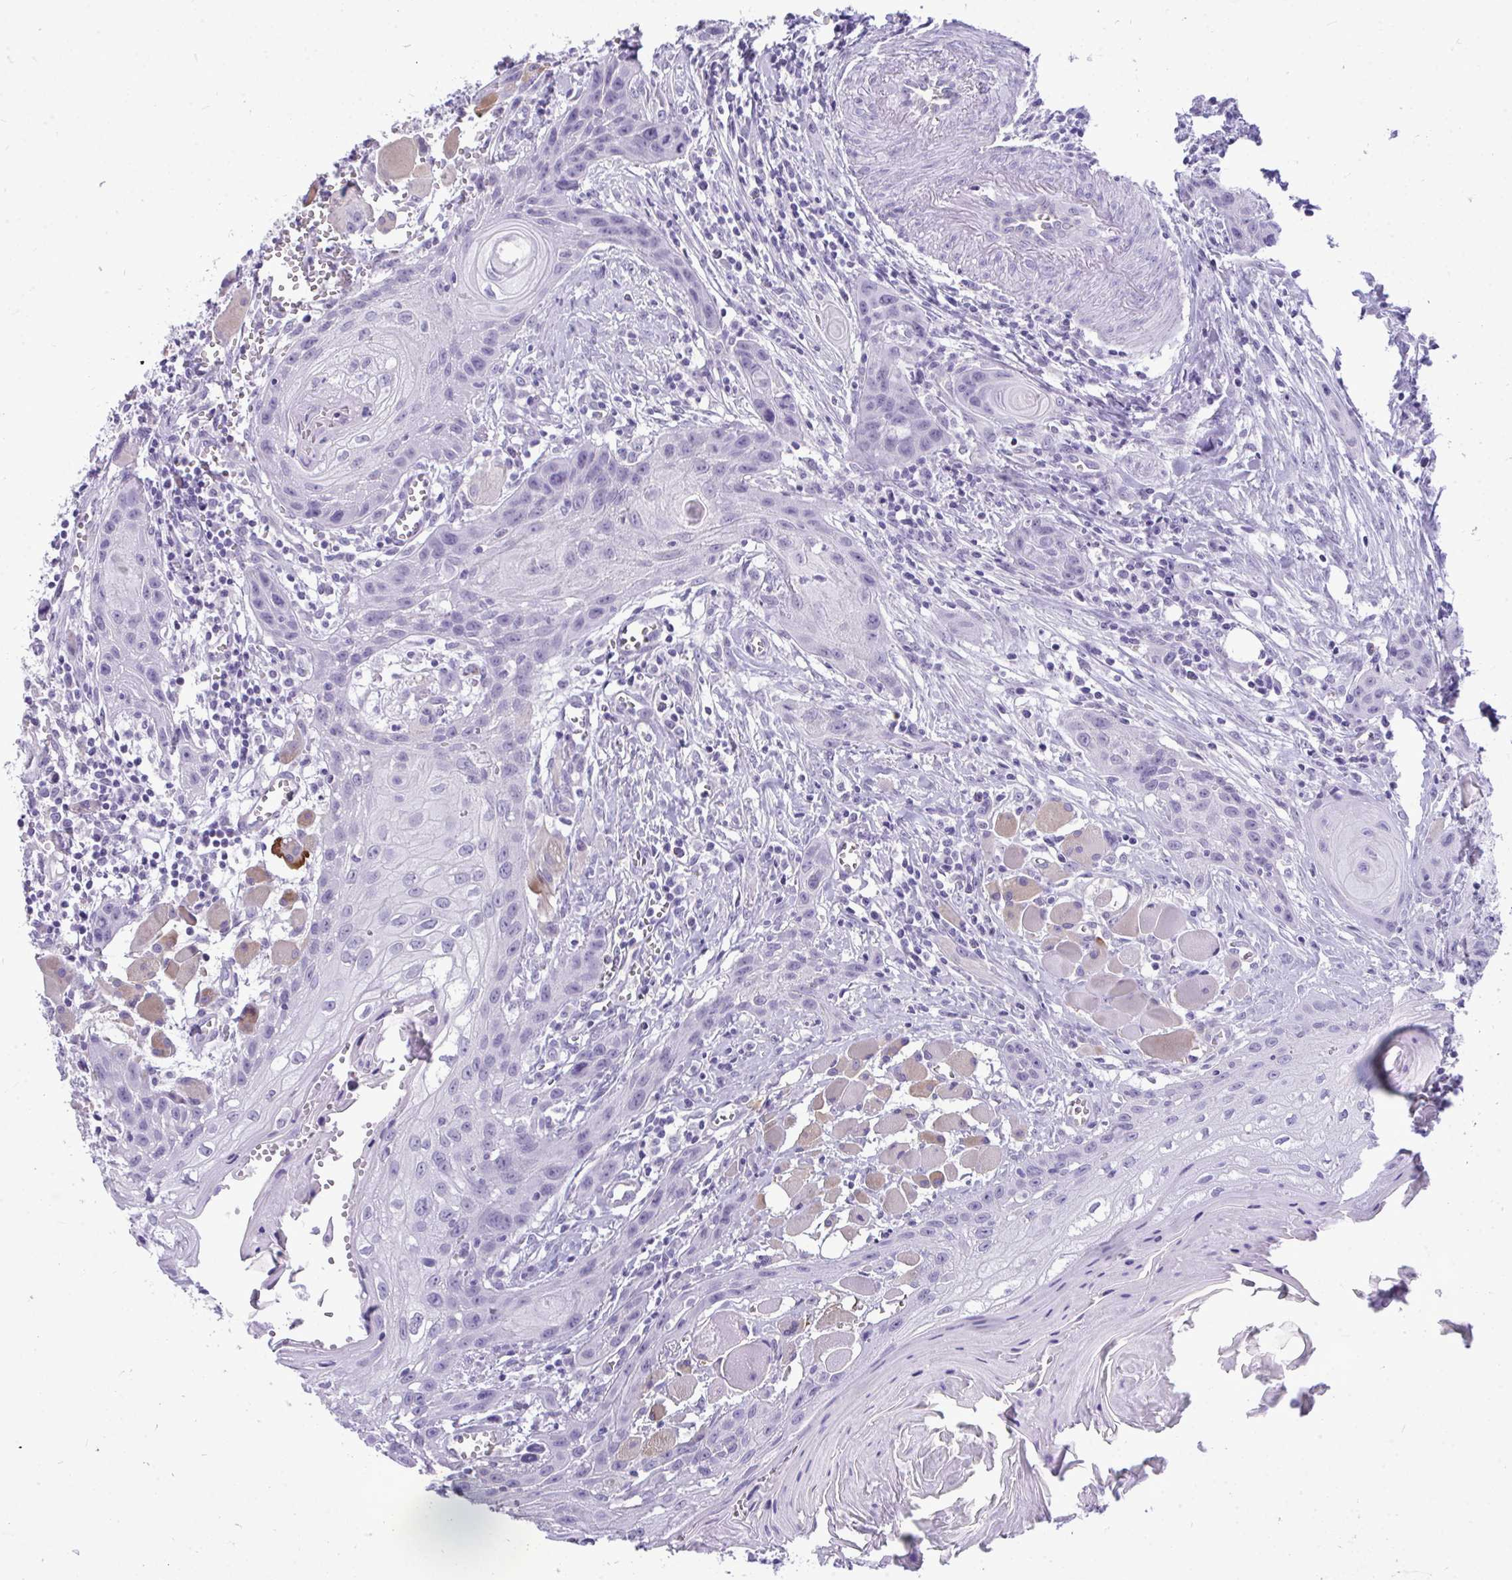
{"staining": {"intensity": "negative", "quantity": "none", "location": "none"}, "tissue": "head and neck cancer", "cell_type": "Tumor cells", "image_type": "cancer", "snomed": [{"axis": "morphology", "description": "Squamous cell carcinoma, NOS"}, {"axis": "topography", "description": "Oral tissue"}, {"axis": "topography", "description": "Head-Neck"}], "caption": "Head and neck squamous cell carcinoma was stained to show a protein in brown. There is no significant staining in tumor cells.", "gene": "PRM2", "patient": {"sex": "male", "age": 58}}